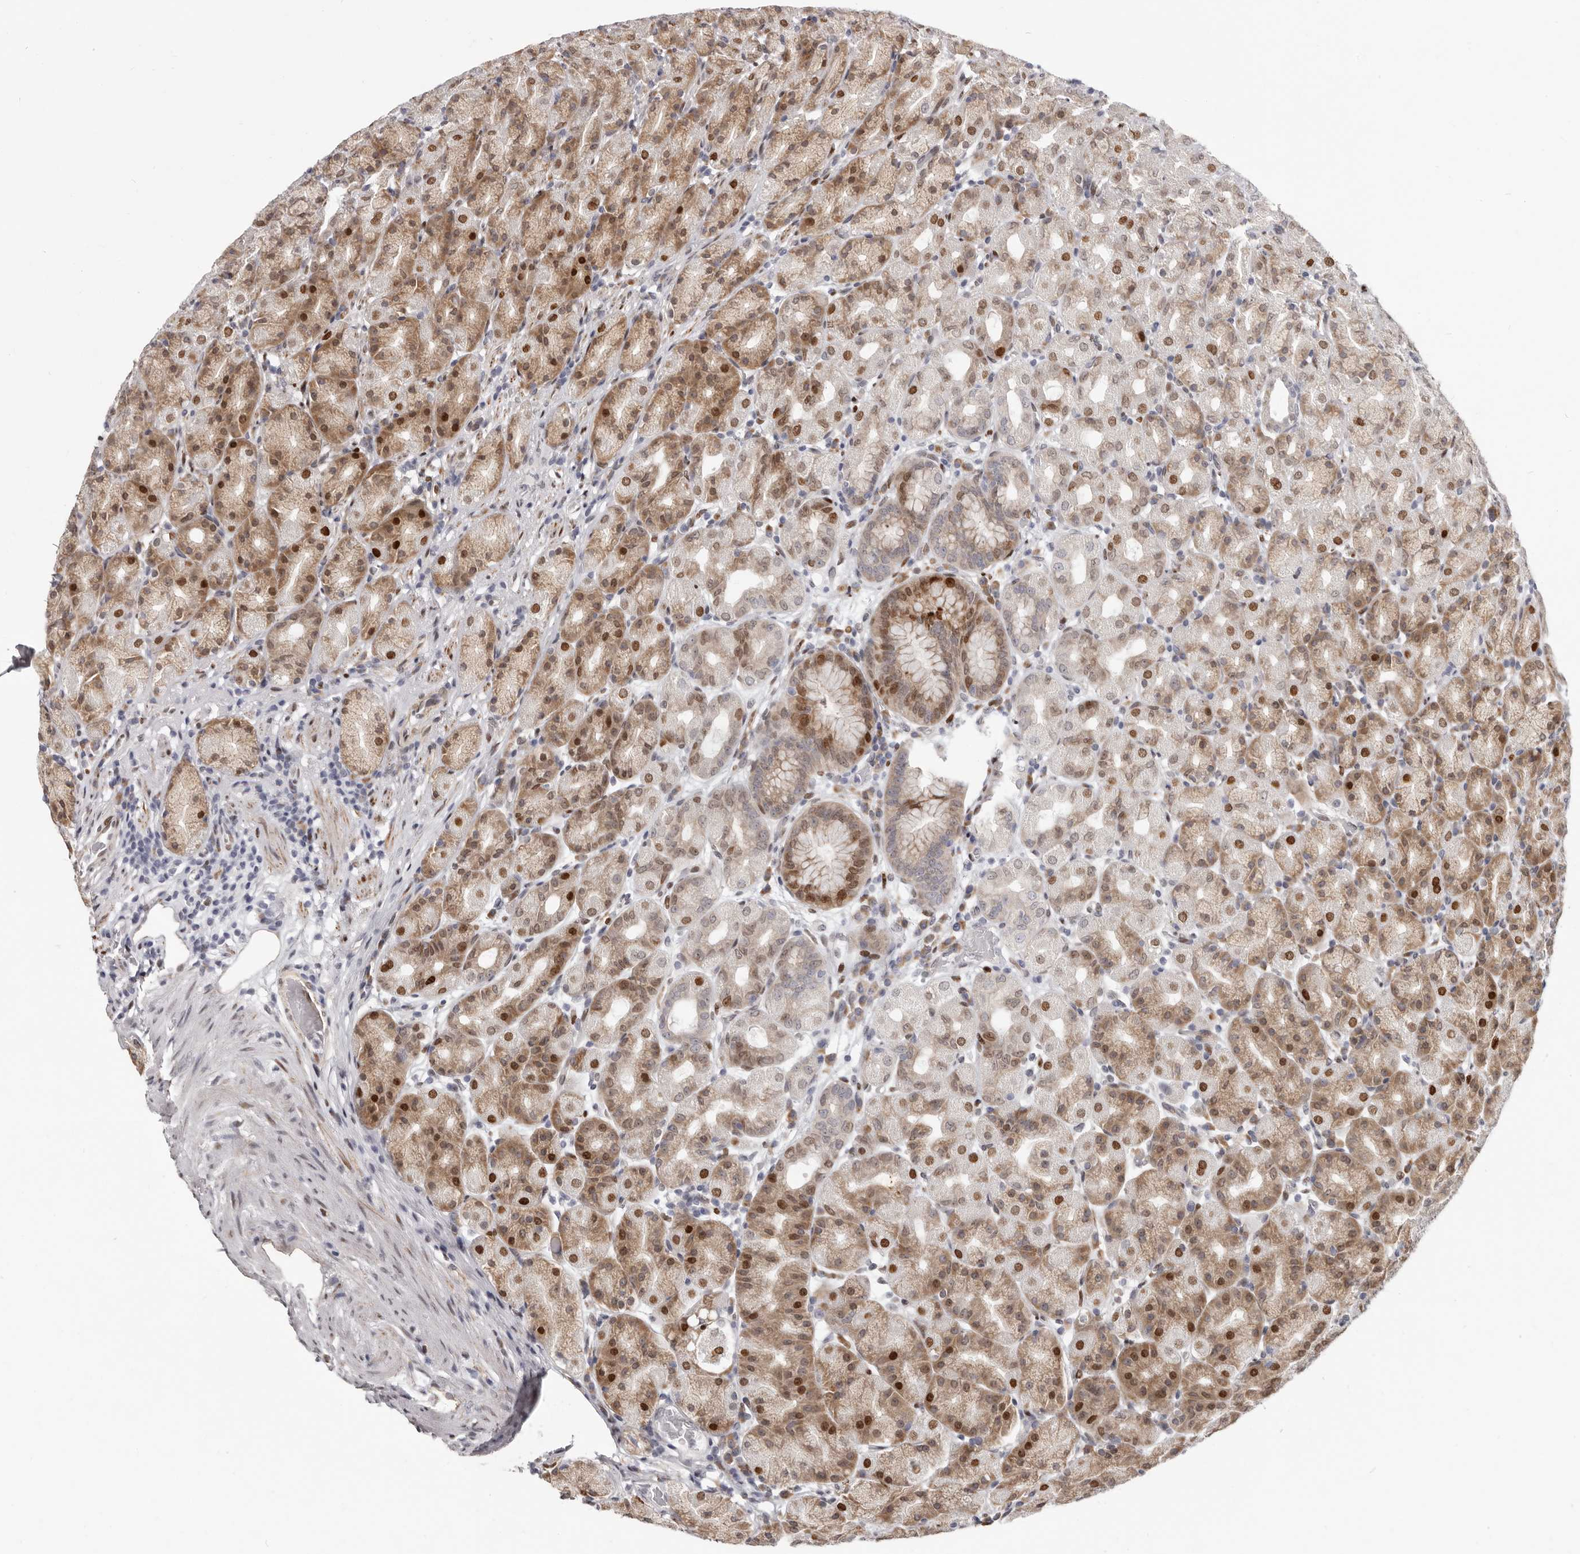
{"staining": {"intensity": "strong", "quantity": ">75%", "location": "cytoplasmic/membranous,nuclear"}, "tissue": "stomach", "cell_type": "Glandular cells", "image_type": "normal", "snomed": [{"axis": "morphology", "description": "Normal tissue, NOS"}, {"axis": "topography", "description": "Stomach, upper"}], "caption": "Approximately >75% of glandular cells in unremarkable stomach show strong cytoplasmic/membranous,nuclear protein staining as visualized by brown immunohistochemical staining.", "gene": "SRP19", "patient": {"sex": "male", "age": 68}}